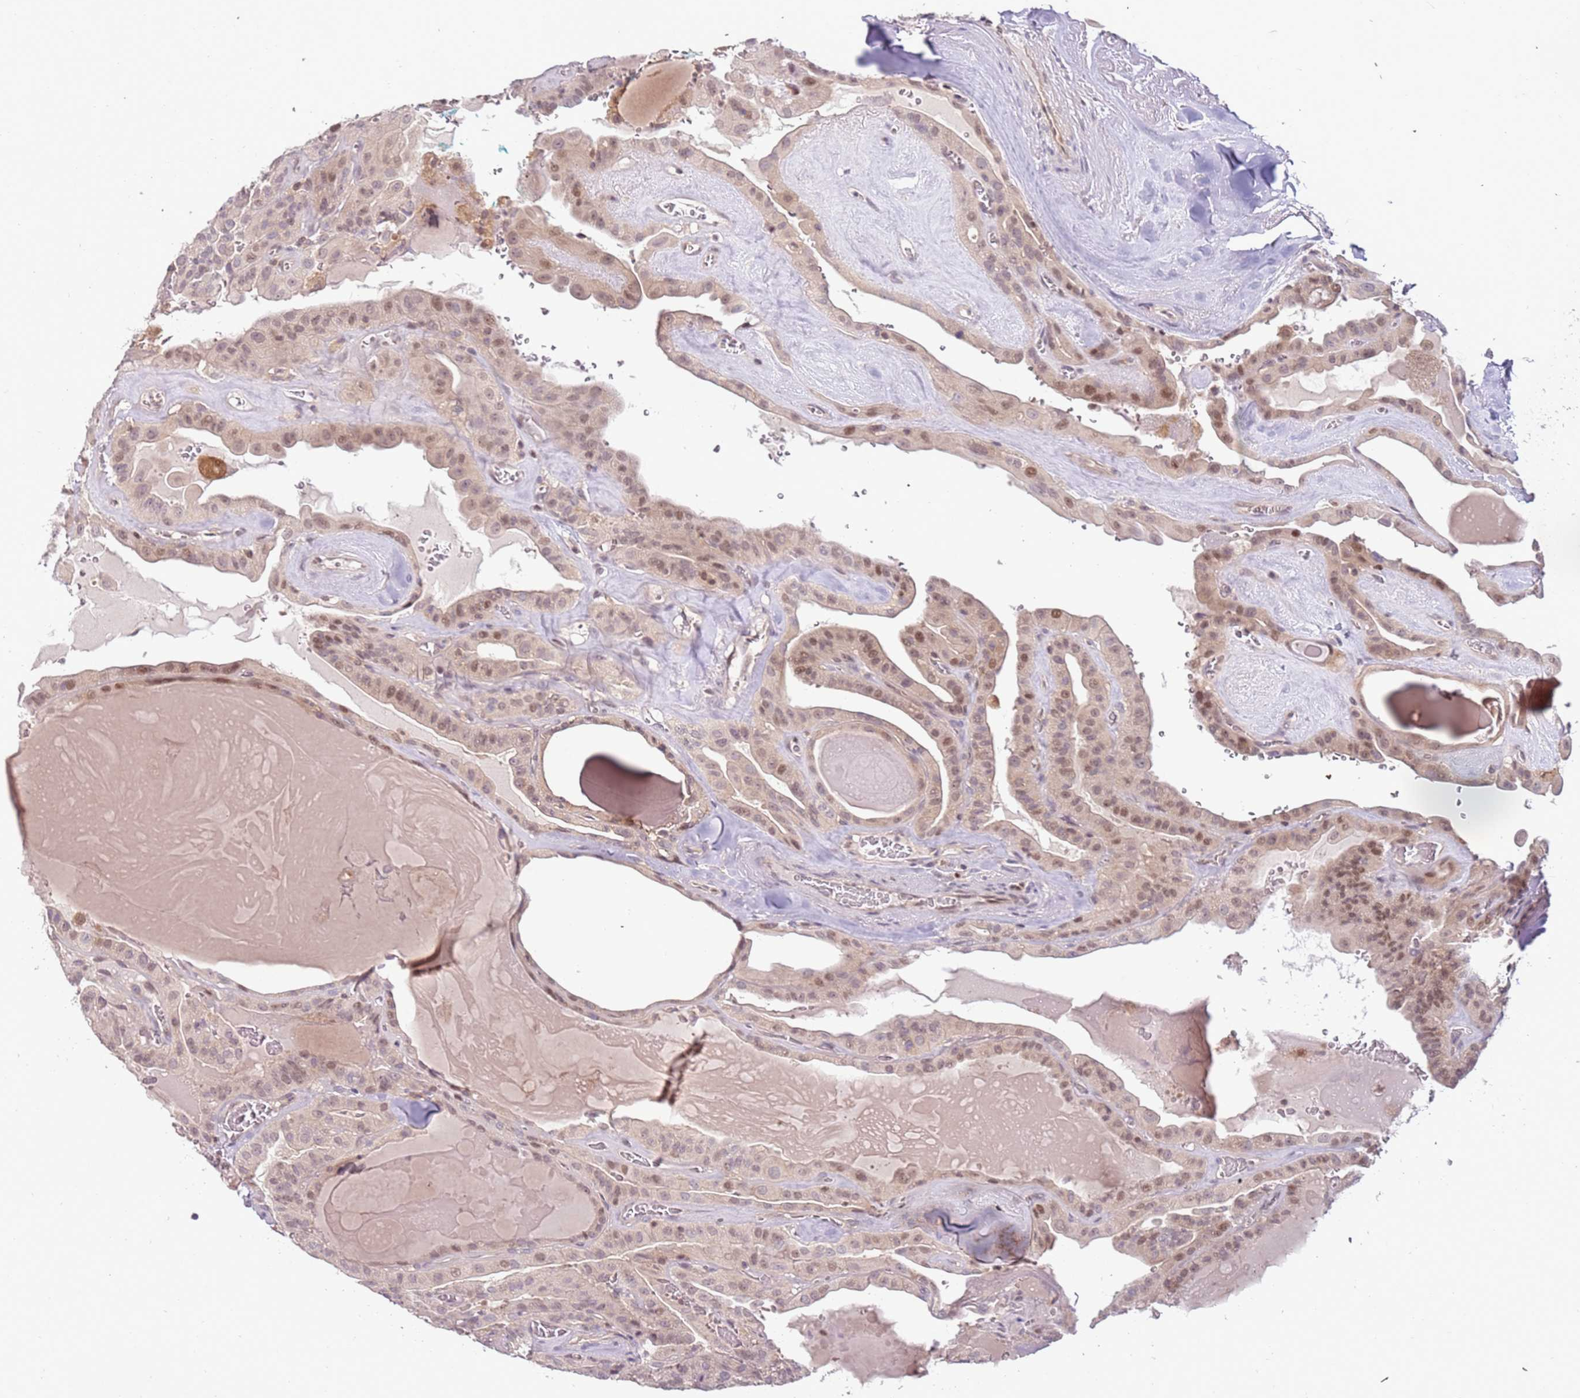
{"staining": {"intensity": "moderate", "quantity": ">75%", "location": "nuclear"}, "tissue": "thyroid cancer", "cell_type": "Tumor cells", "image_type": "cancer", "snomed": [{"axis": "morphology", "description": "Papillary adenocarcinoma, NOS"}, {"axis": "topography", "description": "Thyroid gland"}], "caption": "Immunohistochemical staining of human thyroid cancer exhibits moderate nuclear protein staining in approximately >75% of tumor cells.", "gene": "GSTO2", "patient": {"sex": "male", "age": 52}}